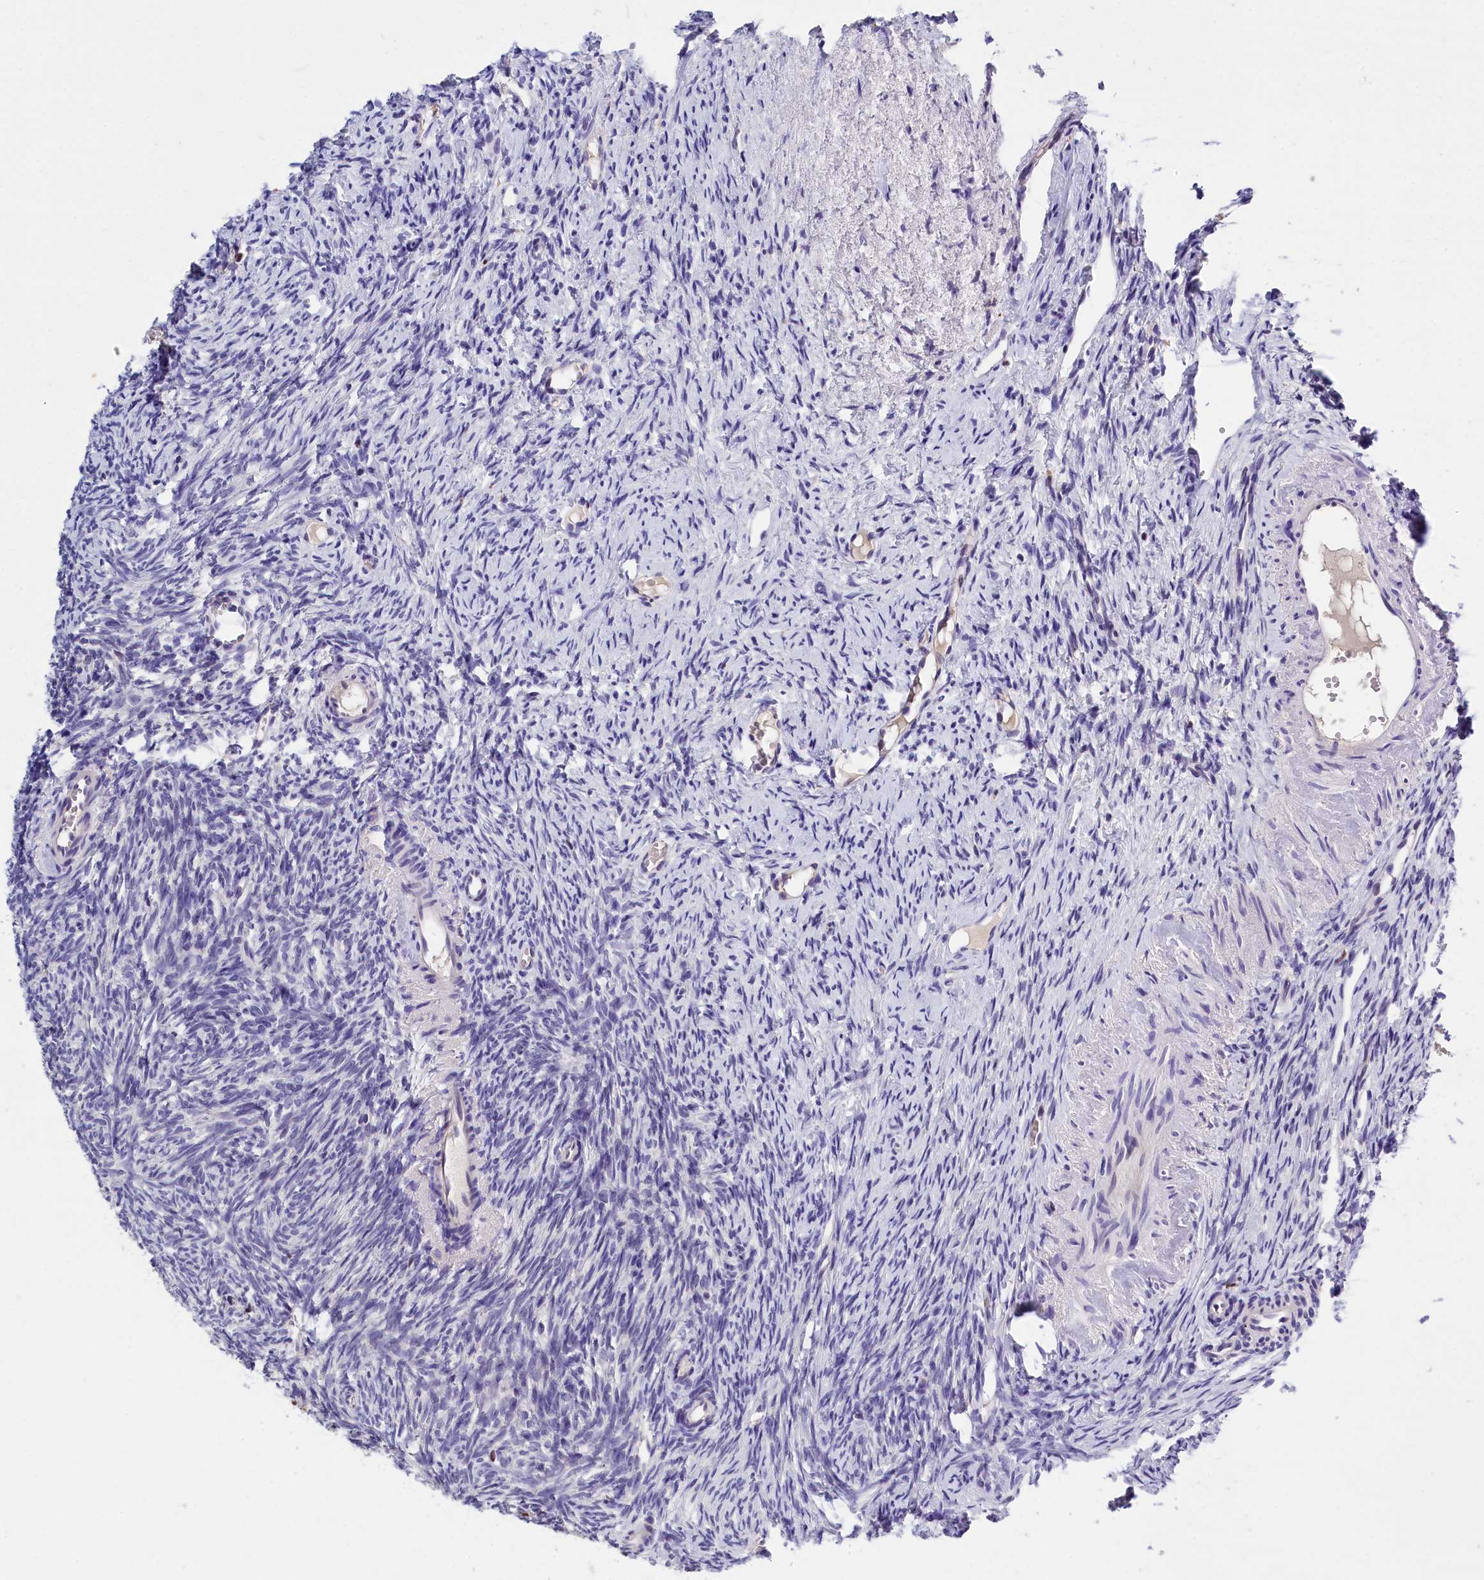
{"staining": {"intensity": "negative", "quantity": "none", "location": "none"}, "tissue": "ovary", "cell_type": "Follicle cells", "image_type": "normal", "snomed": [{"axis": "morphology", "description": "Normal tissue, NOS"}, {"axis": "topography", "description": "Ovary"}], "caption": "The image shows no staining of follicle cells in benign ovary.", "gene": "BTBD9", "patient": {"sex": "female", "age": 51}}